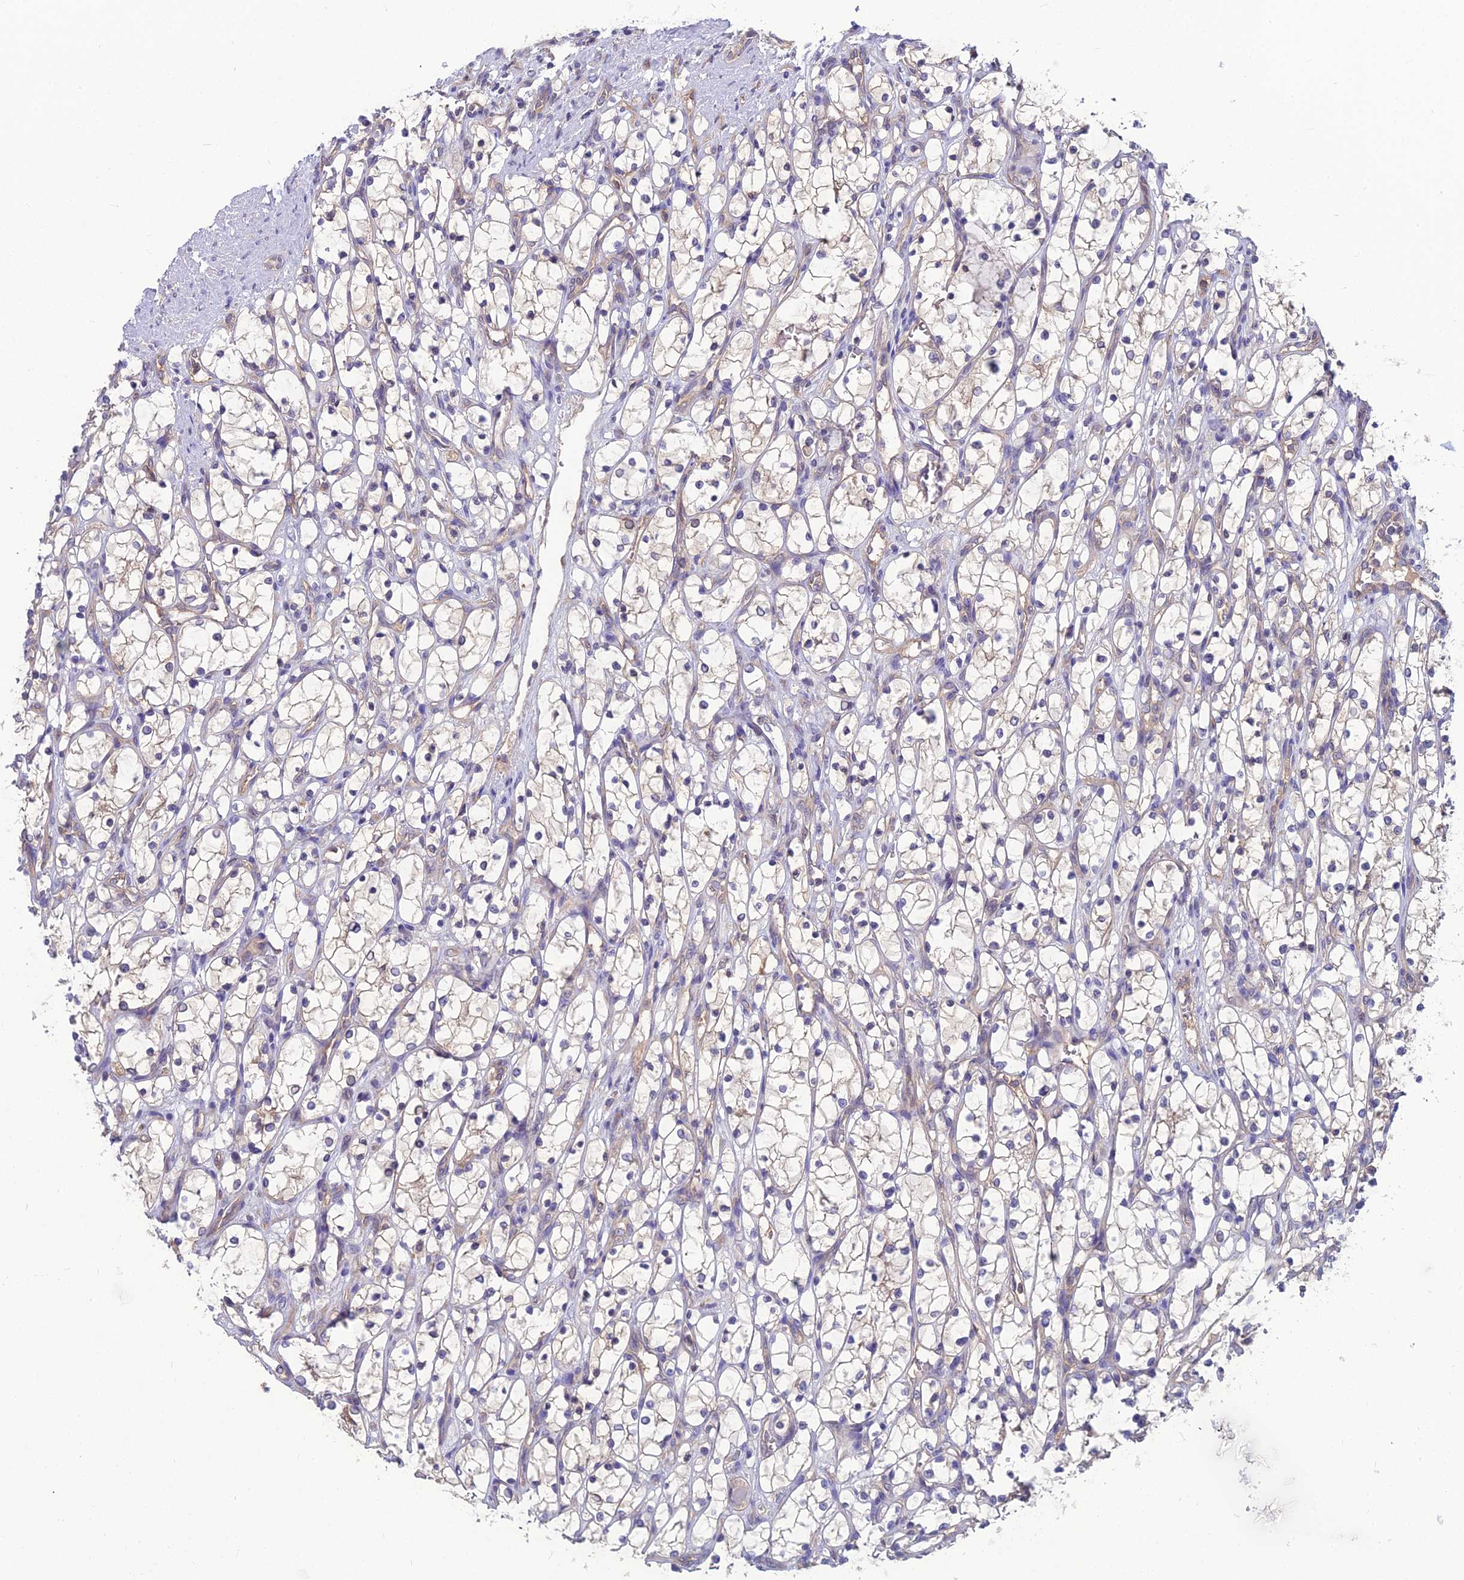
{"staining": {"intensity": "weak", "quantity": "<25%", "location": "cytoplasmic/membranous"}, "tissue": "renal cancer", "cell_type": "Tumor cells", "image_type": "cancer", "snomed": [{"axis": "morphology", "description": "Adenocarcinoma, NOS"}, {"axis": "topography", "description": "Kidney"}], "caption": "Tumor cells are negative for brown protein staining in adenocarcinoma (renal).", "gene": "MVD", "patient": {"sex": "female", "age": 69}}